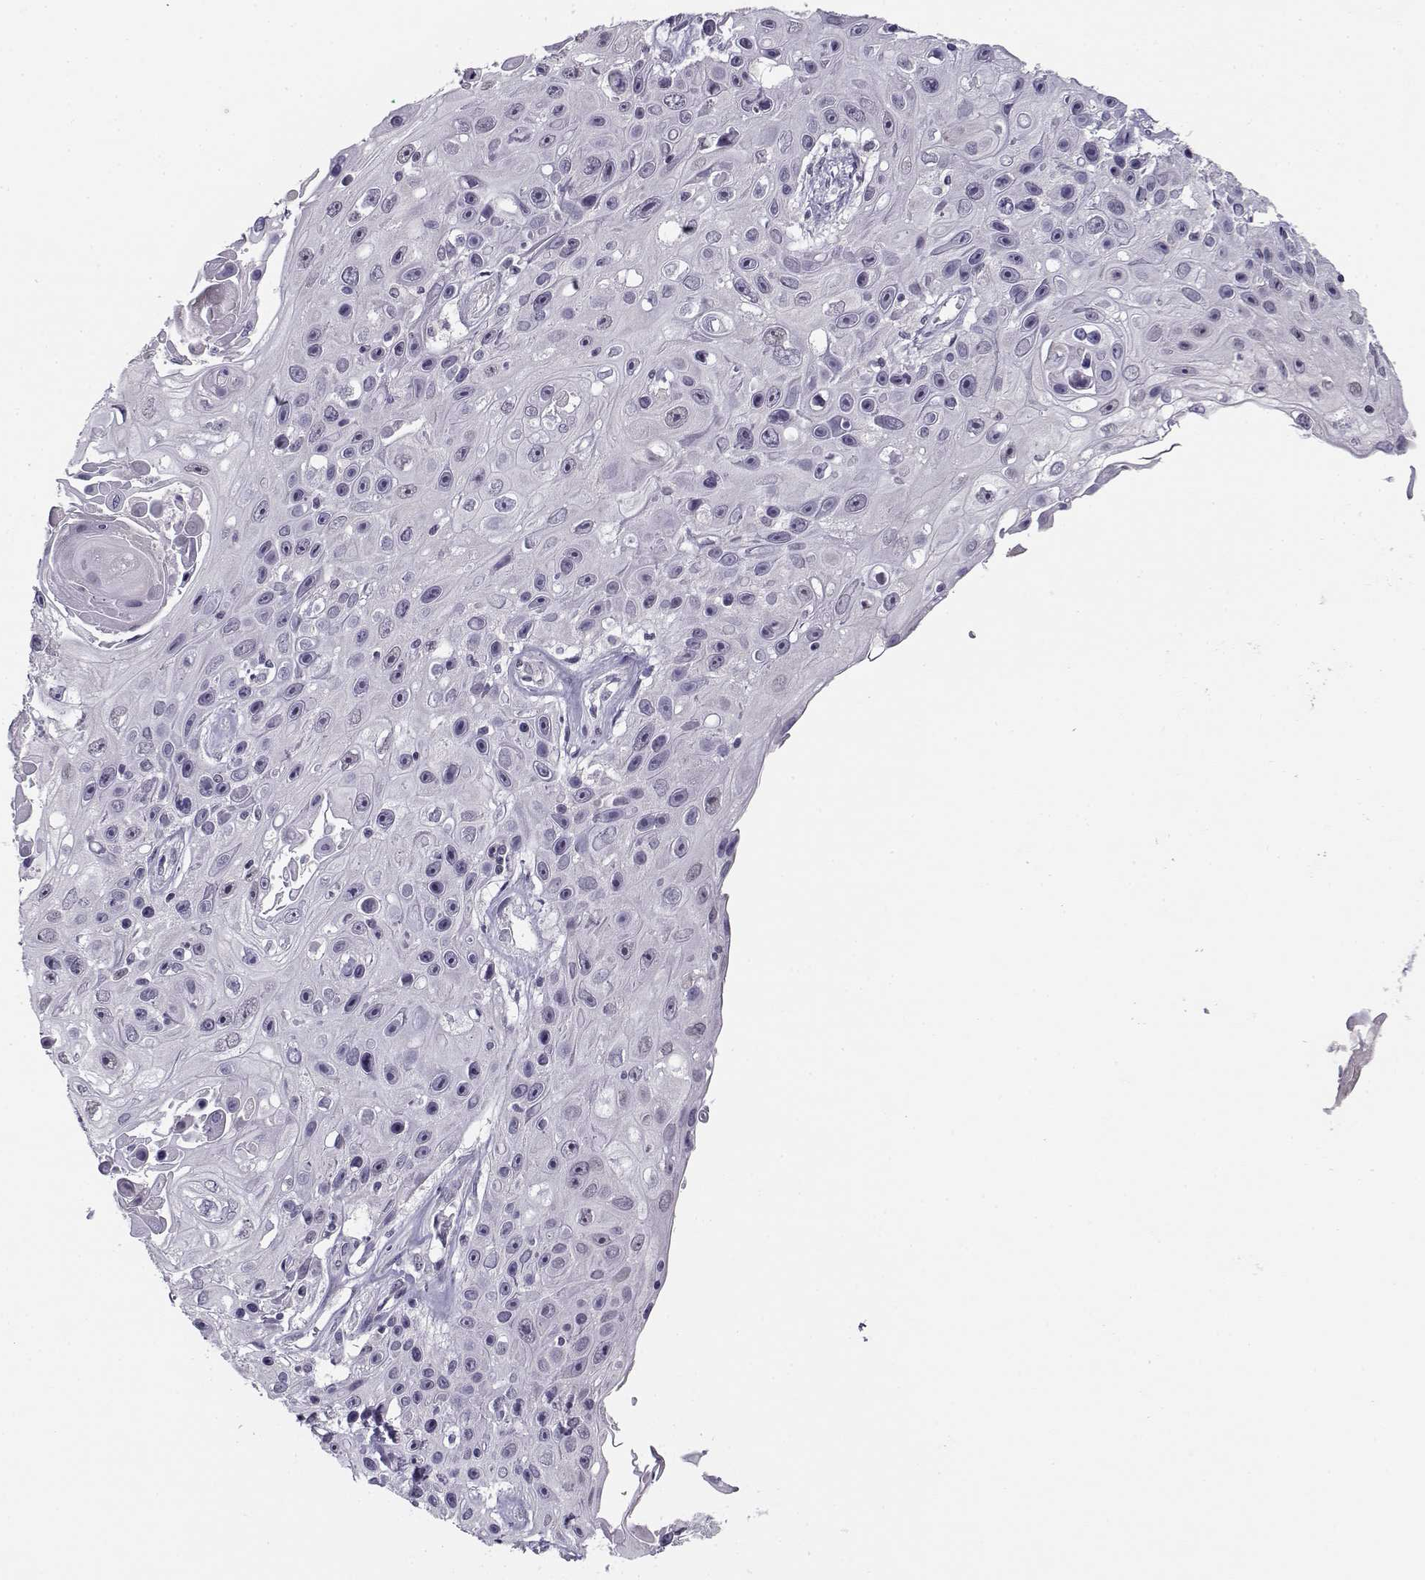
{"staining": {"intensity": "negative", "quantity": "none", "location": "none"}, "tissue": "skin cancer", "cell_type": "Tumor cells", "image_type": "cancer", "snomed": [{"axis": "morphology", "description": "Squamous cell carcinoma, NOS"}, {"axis": "topography", "description": "Skin"}], "caption": "Histopathology image shows no protein positivity in tumor cells of skin cancer (squamous cell carcinoma) tissue.", "gene": "C16orf86", "patient": {"sex": "male", "age": 82}}